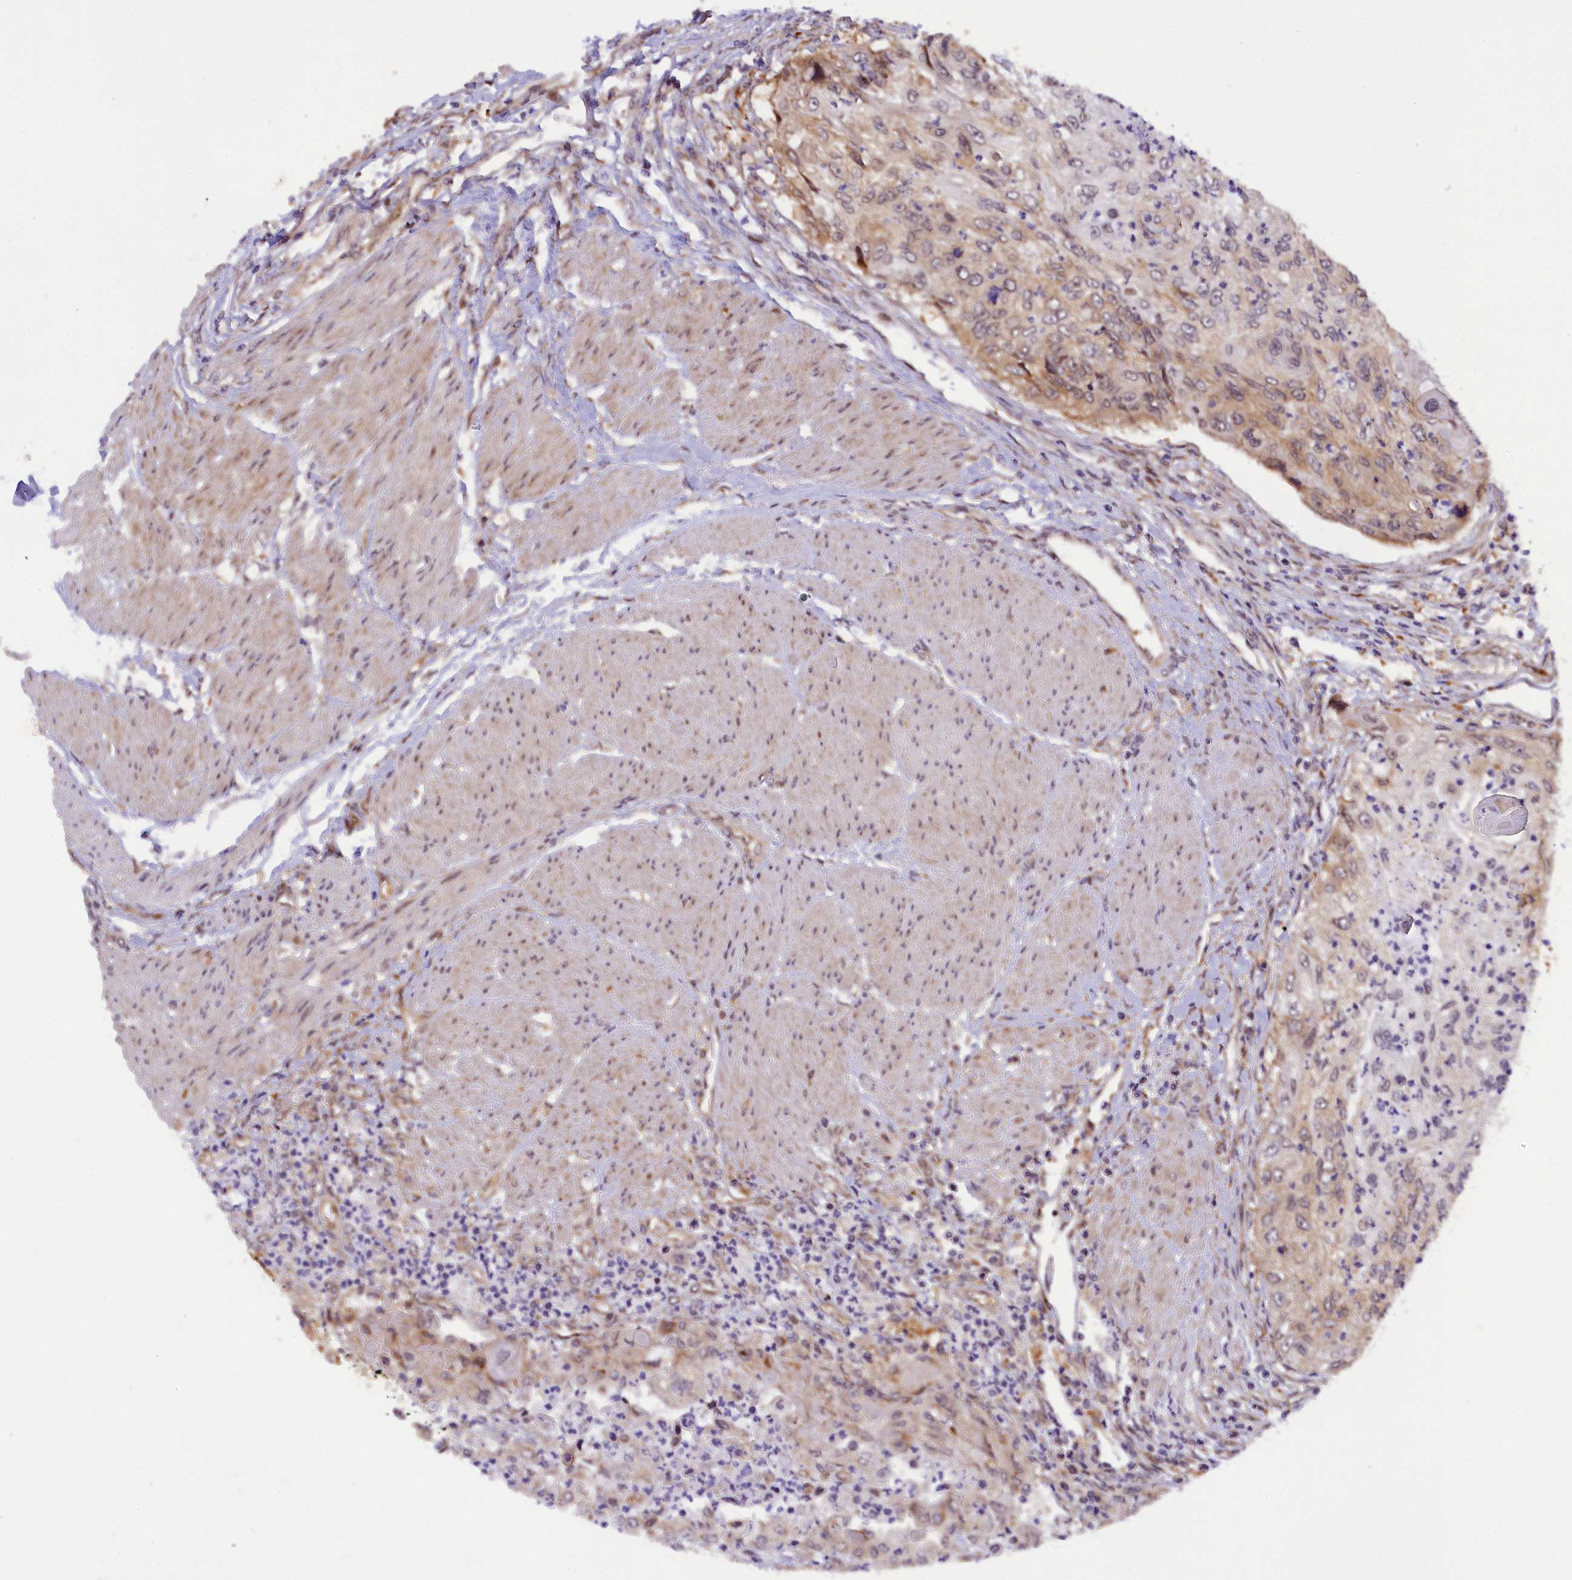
{"staining": {"intensity": "moderate", "quantity": "25%-75%", "location": "cytoplasmic/membranous"}, "tissue": "urothelial cancer", "cell_type": "Tumor cells", "image_type": "cancer", "snomed": [{"axis": "morphology", "description": "Urothelial carcinoma, High grade"}, {"axis": "topography", "description": "Urinary bladder"}], "caption": "DAB (3,3'-diaminobenzidine) immunohistochemical staining of urothelial carcinoma (high-grade) exhibits moderate cytoplasmic/membranous protein expression in approximately 25%-75% of tumor cells. (DAB = brown stain, brightfield microscopy at high magnification).", "gene": "SAMD4A", "patient": {"sex": "female", "age": 60}}